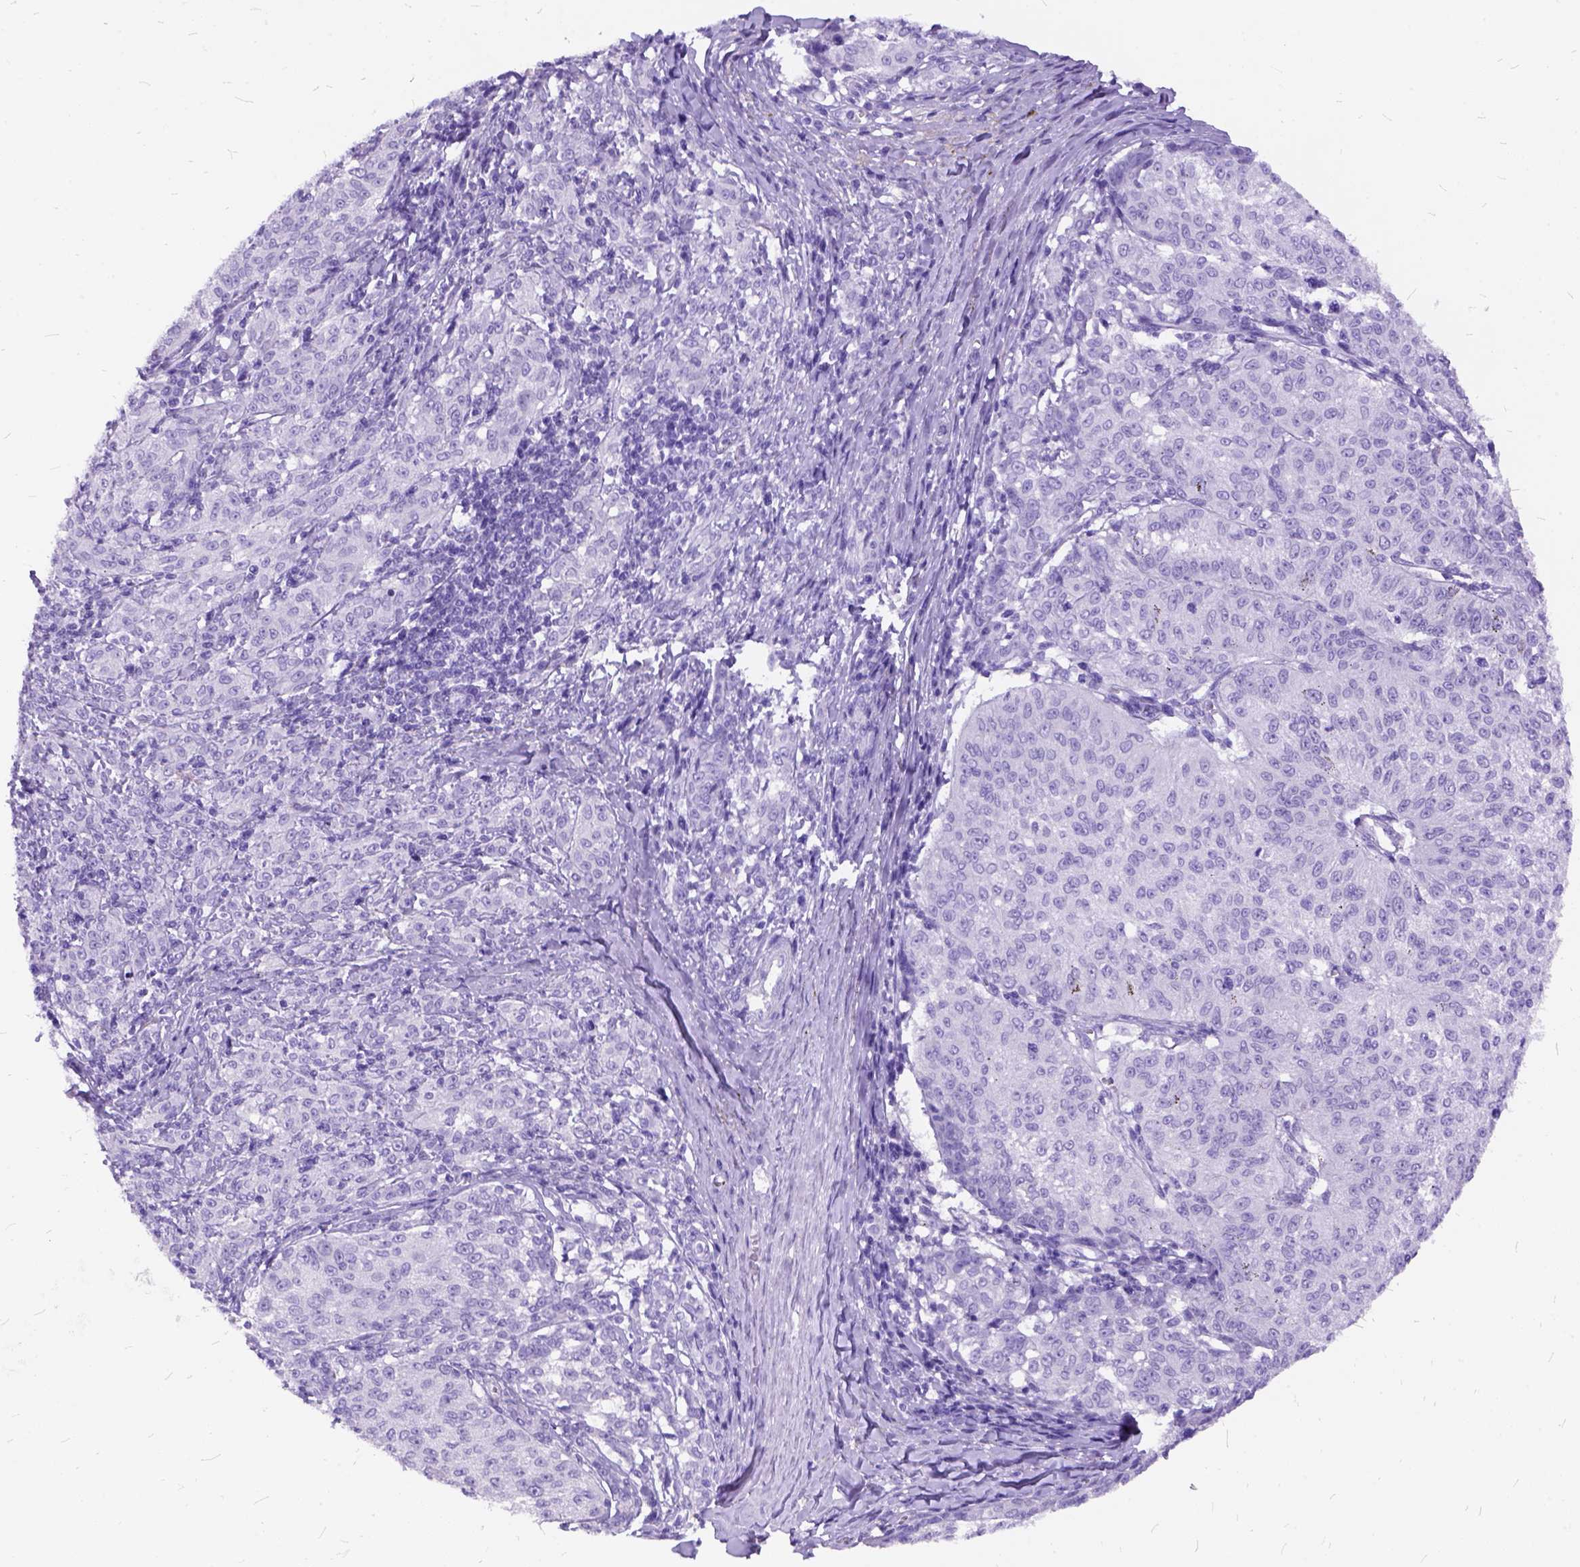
{"staining": {"intensity": "negative", "quantity": "none", "location": "none"}, "tissue": "melanoma", "cell_type": "Tumor cells", "image_type": "cancer", "snomed": [{"axis": "morphology", "description": "Malignant melanoma, NOS"}, {"axis": "topography", "description": "Skin"}], "caption": "High power microscopy histopathology image of an IHC micrograph of malignant melanoma, revealing no significant positivity in tumor cells. Nuclei are stained in blue.", "gene": "C1QTNF3", "patient": {"sex": "female", "age": 72}}